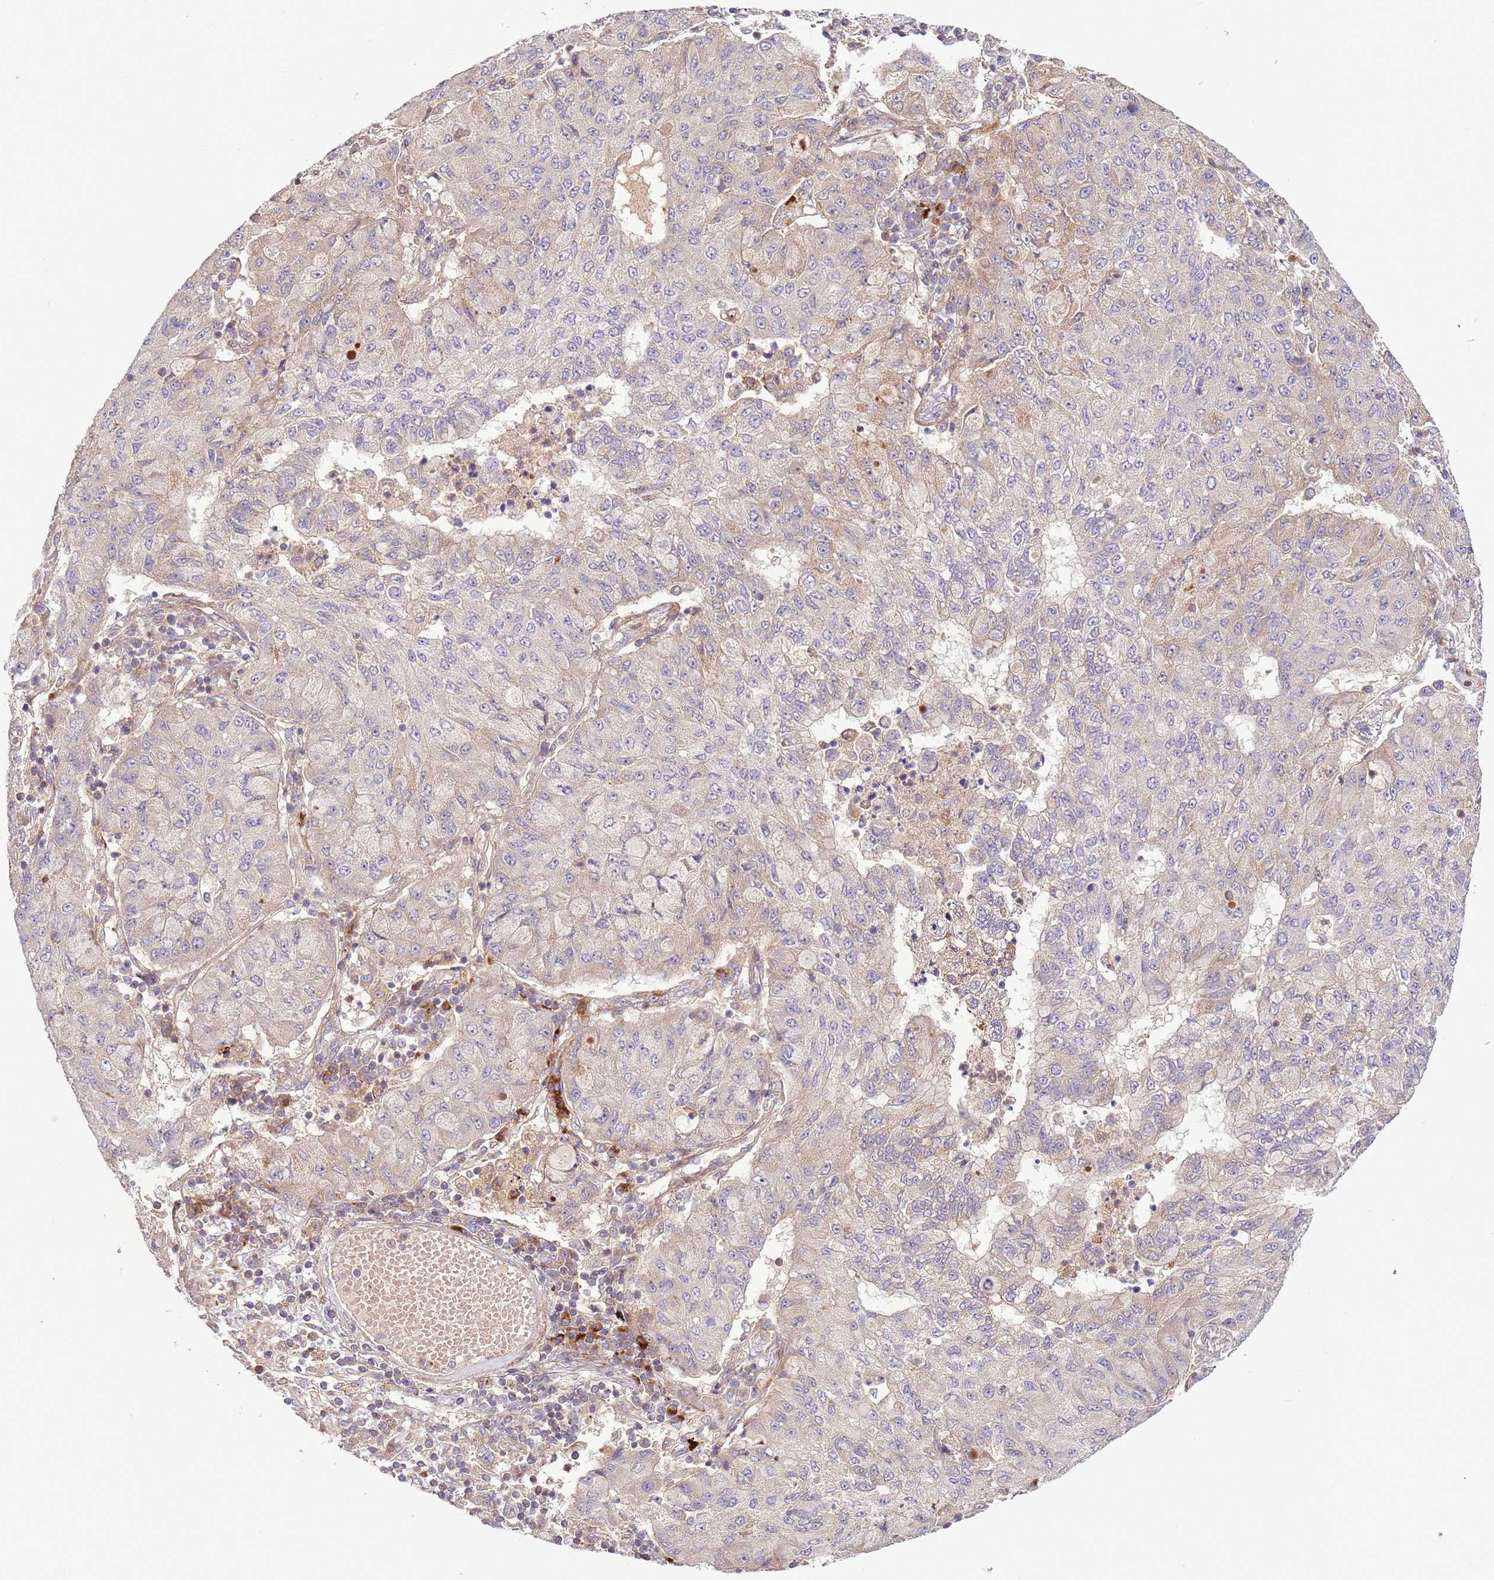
{"staining": {"intensity": "negative", "quantity": "none", "location": "none"}, "tissue": "lung cancer", "cell_type": "Tumor cells", "image_type": "cancer", "snomed": [{"axis": "morphology", "description": "Squamous cell carcinoma, NOS"}, {"axis": "topography", "description": "Lung"}], "caption": "Image shows no protein expression in tumor cells of lung cancer (squamous cell carcinoma) tissue. (Stains: DAB IHC with hematoxylin counter stain, Microscopy: brightfield microscopy at high magnification).", "gene": "ZNF624", "patient": {"sex": "male", "age": 74}}